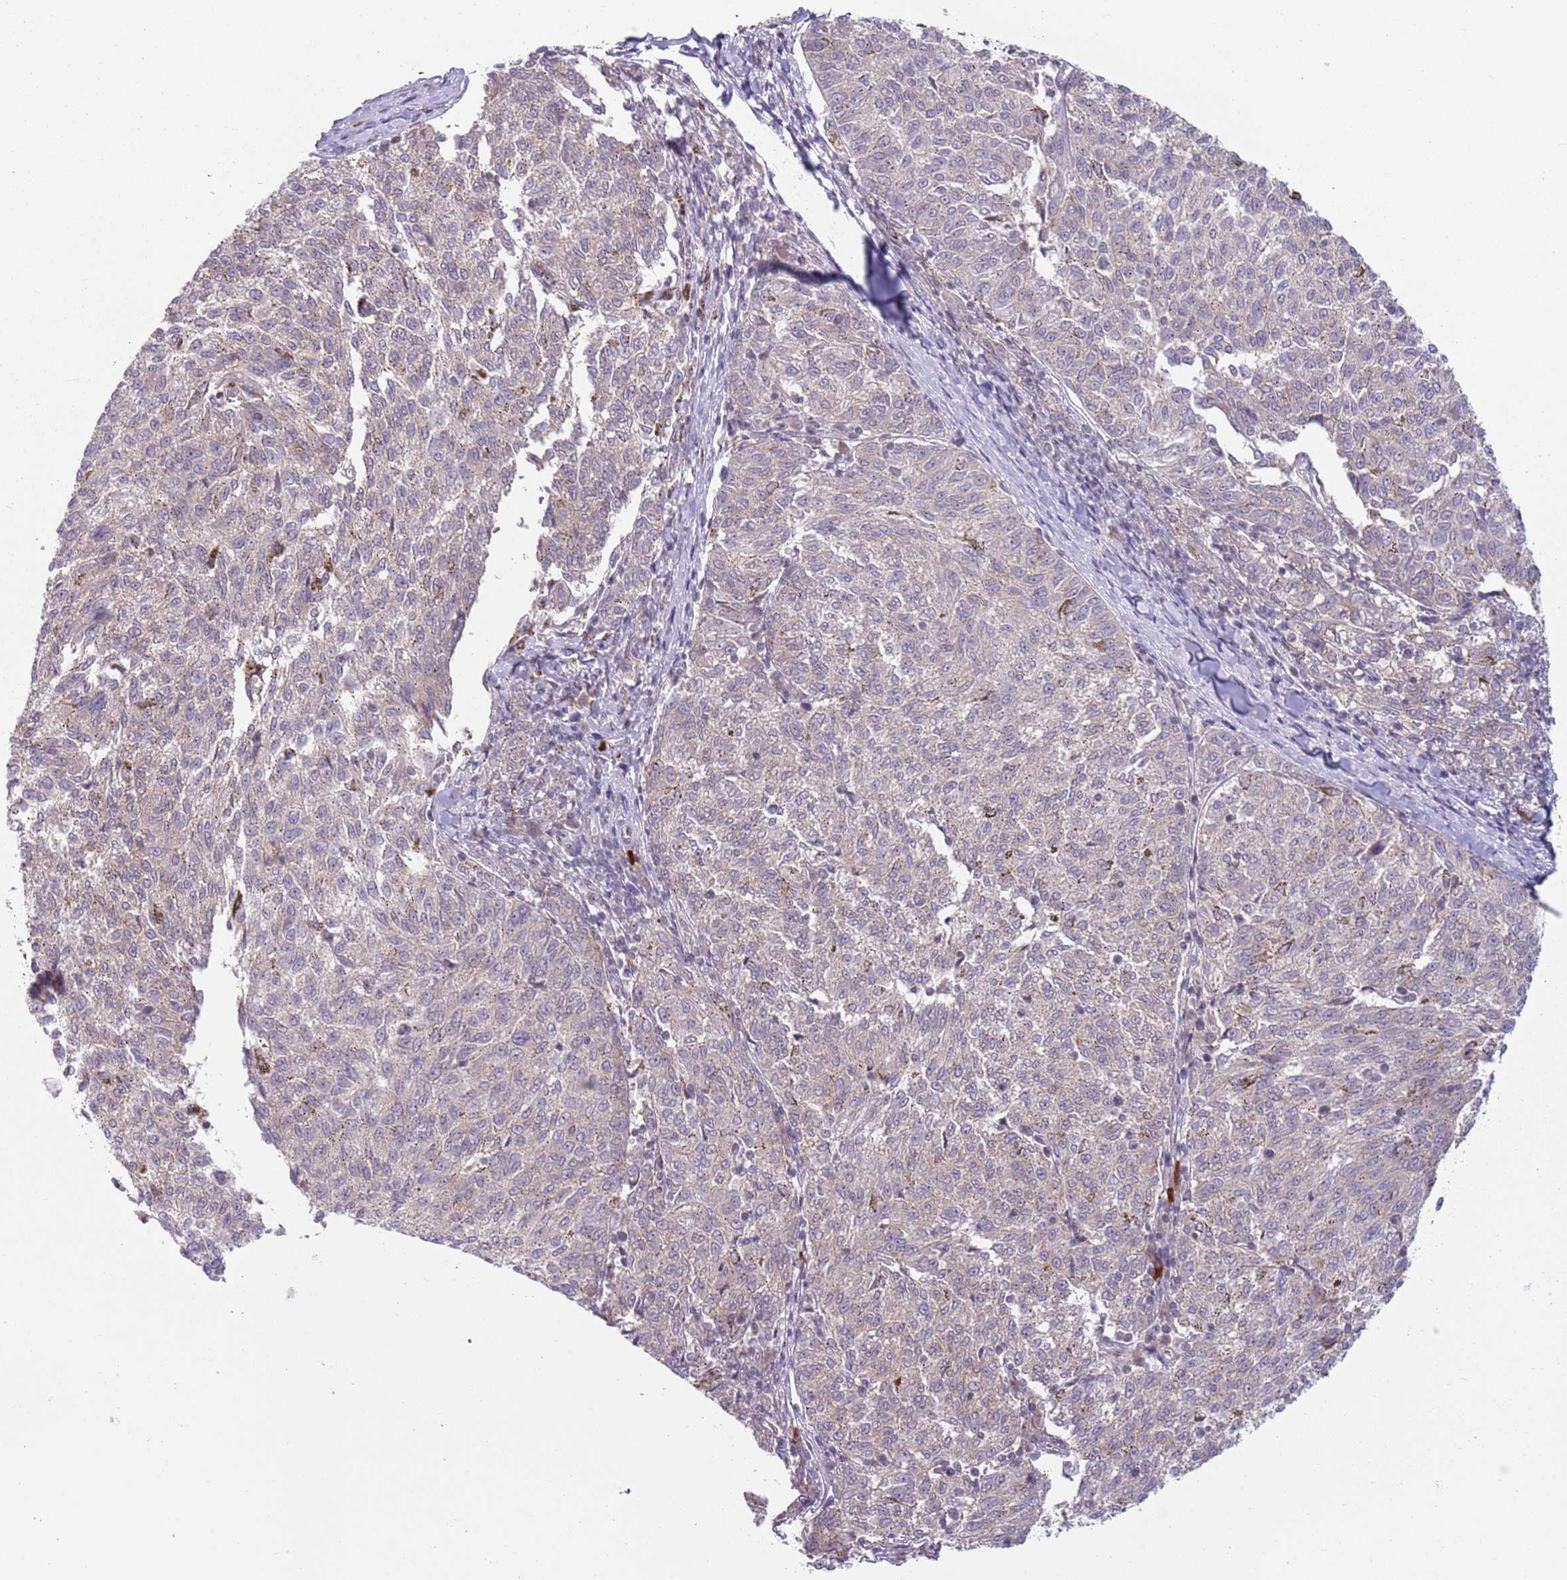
{"staining": {"intensity": "negative", "quantity": "none", "location": "none"}, "tissue": "melanoma", "cell_type": "Tumor cells", "image_type": "cancer", "snomed": [{"axis": "morphology", "description": "Malignant melanoma, NOS"}, {"axis": "topography", "description": "Skin"}], "caption": "This is an immunohistochemistry (IHC) image of malignant melanoma. There is no staining in tumor cells.", "gene": "TM2D1", "patient": {"sex": "female", "age": 72}}